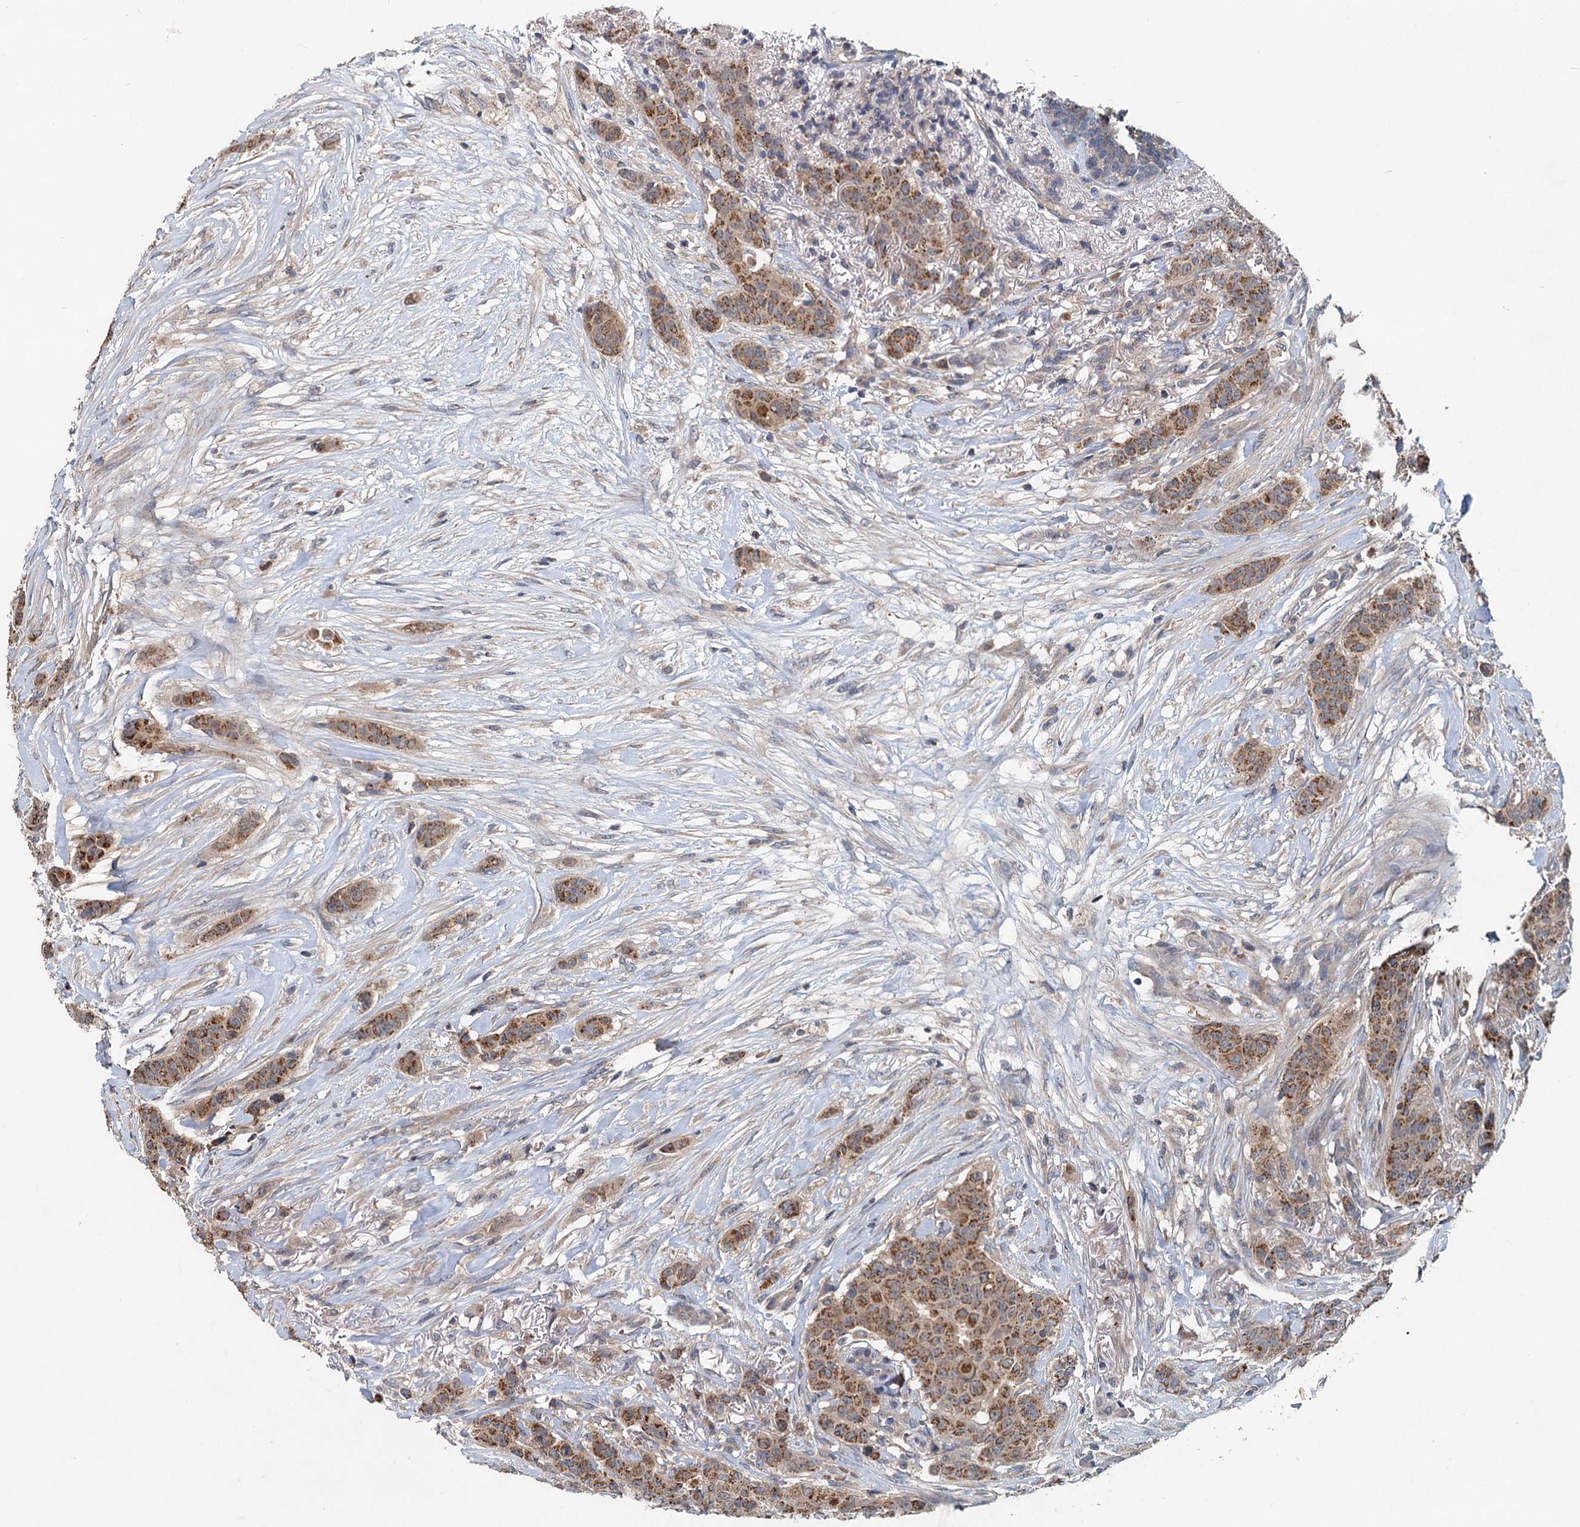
{"staining": {"intensity": "moderate", "quantity": ">75%", "location": "cytoplasmic/membranous"}, "tissue": "breast cancer", "cell_type": "Tumor cells", "image_type": "cancer", "snomed": [{"axis": "morphology", "description": "Duct carcinoma"}, {"axis": "topography", "description": "Breast"}], "caption": "Human breast infiltrating ductal carcinoma stained with a protein marker shows moderate staining in tumor cells.", "gene": "OTUB1", "patient": {"sex": "female", "age": 40}}